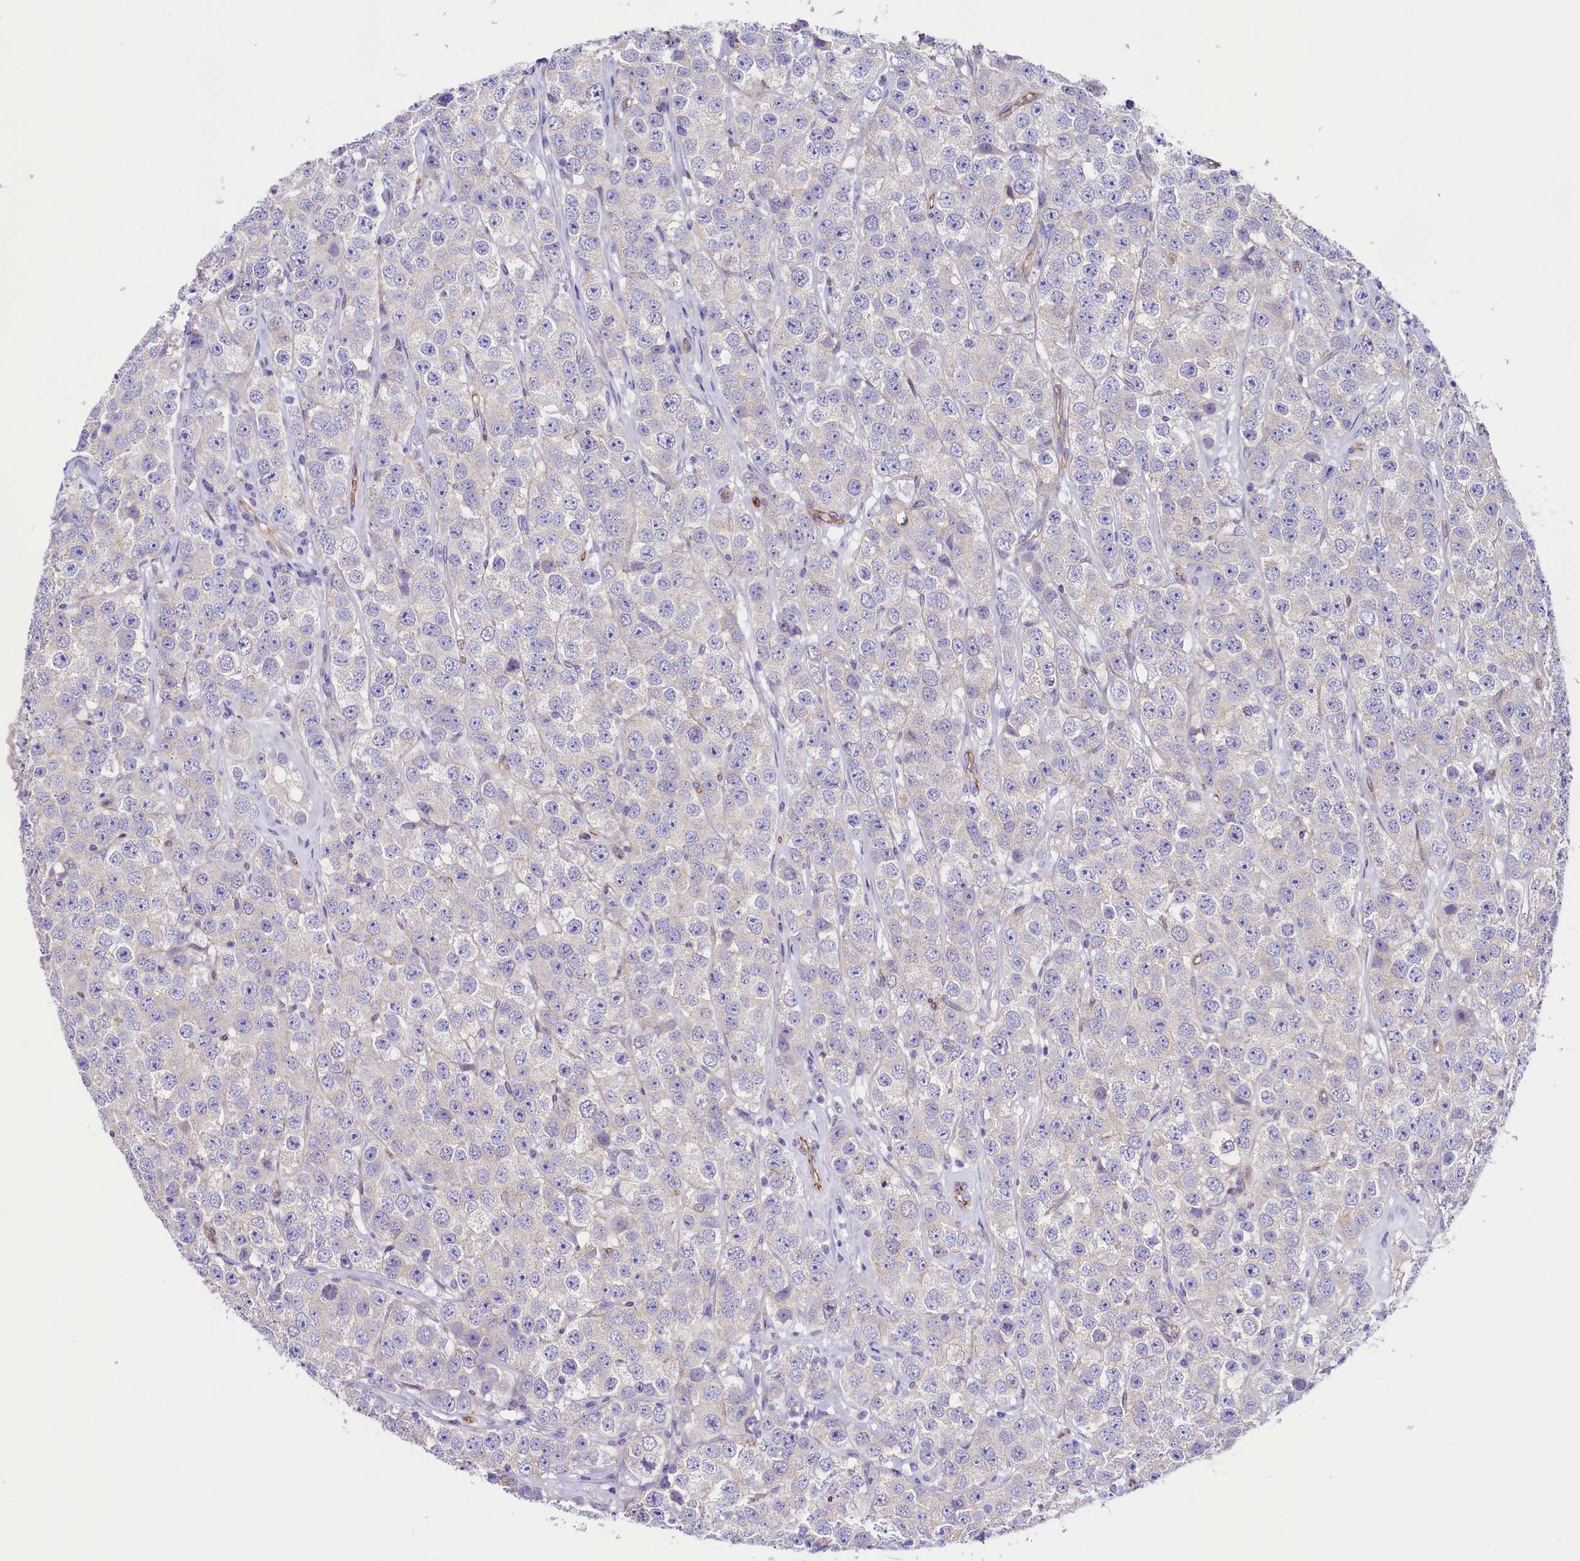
{"staining": {"intensity": "negative", "quantity": "none", "location": "none"}, "tissue": "testis cancer", "cell_type": "Tumor cells", "image_type": "cancer", "snomed": [{"axis": "morphology", "description": "Seminoma, NOS"}, {"axis": "topography", "description": "Testis"}], "caption": "High power microscopy histopathology image of an immunohistochemistry (IHC) histopathology image of seminoma (testis), revealing no significant expression in tumor cells. The staining is performed using DAB brown chromogen with nuclei counter-stained in using hematoxylin.", "gene": "SLF1", "patient": {"sex": "male", "age": 28}}